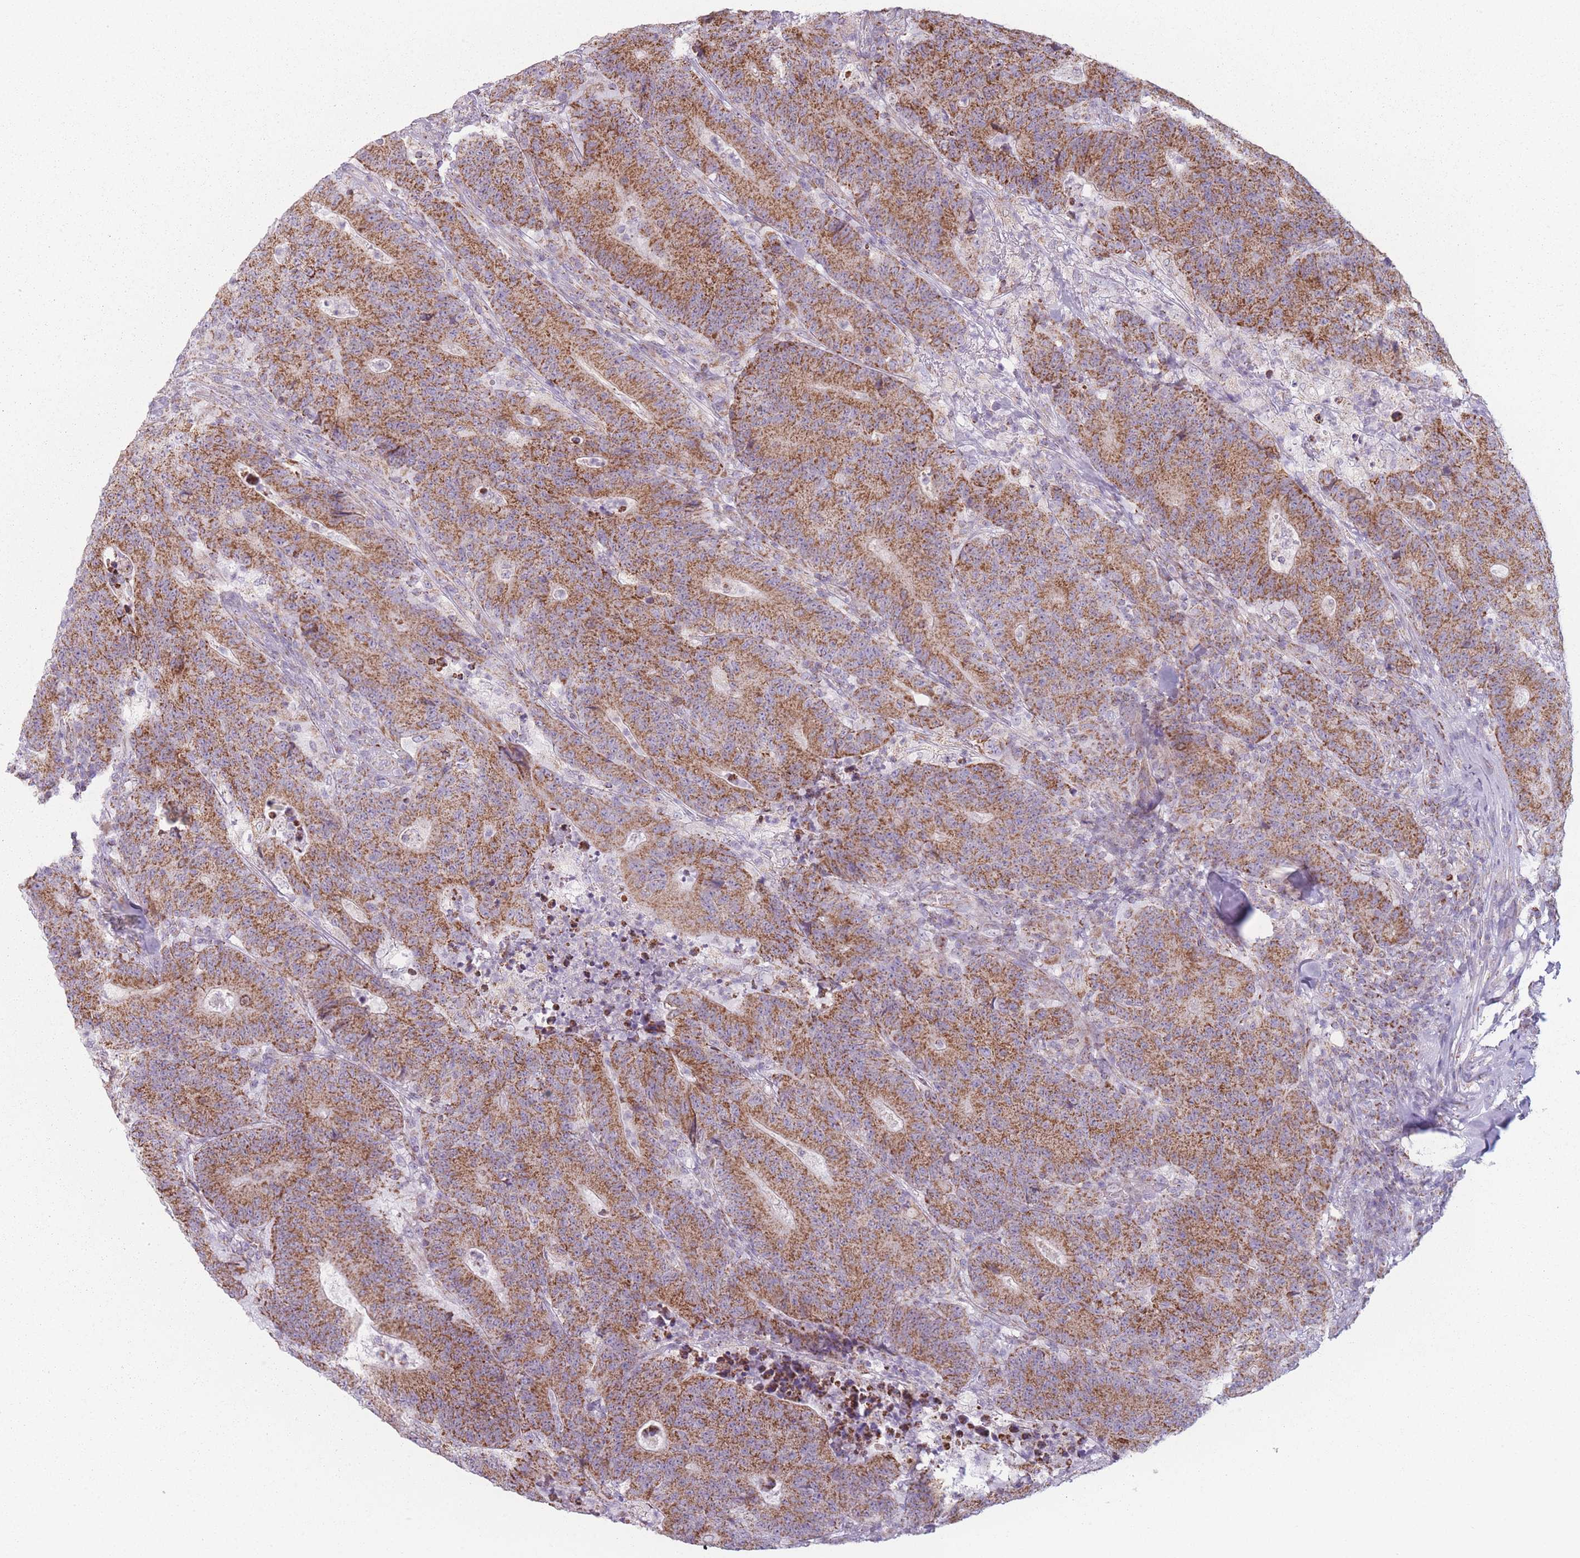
{"staining": {"intensity": "moderate", "quantity": ">75%", "location": "cytoplasmic/membranous"}, "tissue": "colorectal cancer", "cell_type": "Tumor cells", "image_type": "cancer", "snomed": [{"axis": "morphology", "description": "Adenocarcinoma, NOS"}, {"axis": "topography", "description": "Colon"}], "caption": "This is a histology image of immunohistochemistry staining of colorectal adenocarcinoma, which shows moderate staining in the cytoplasmic/membranous of tumor cells.", "gene": "DCHS1", "patient": {"sex": "female", "age": 75}}